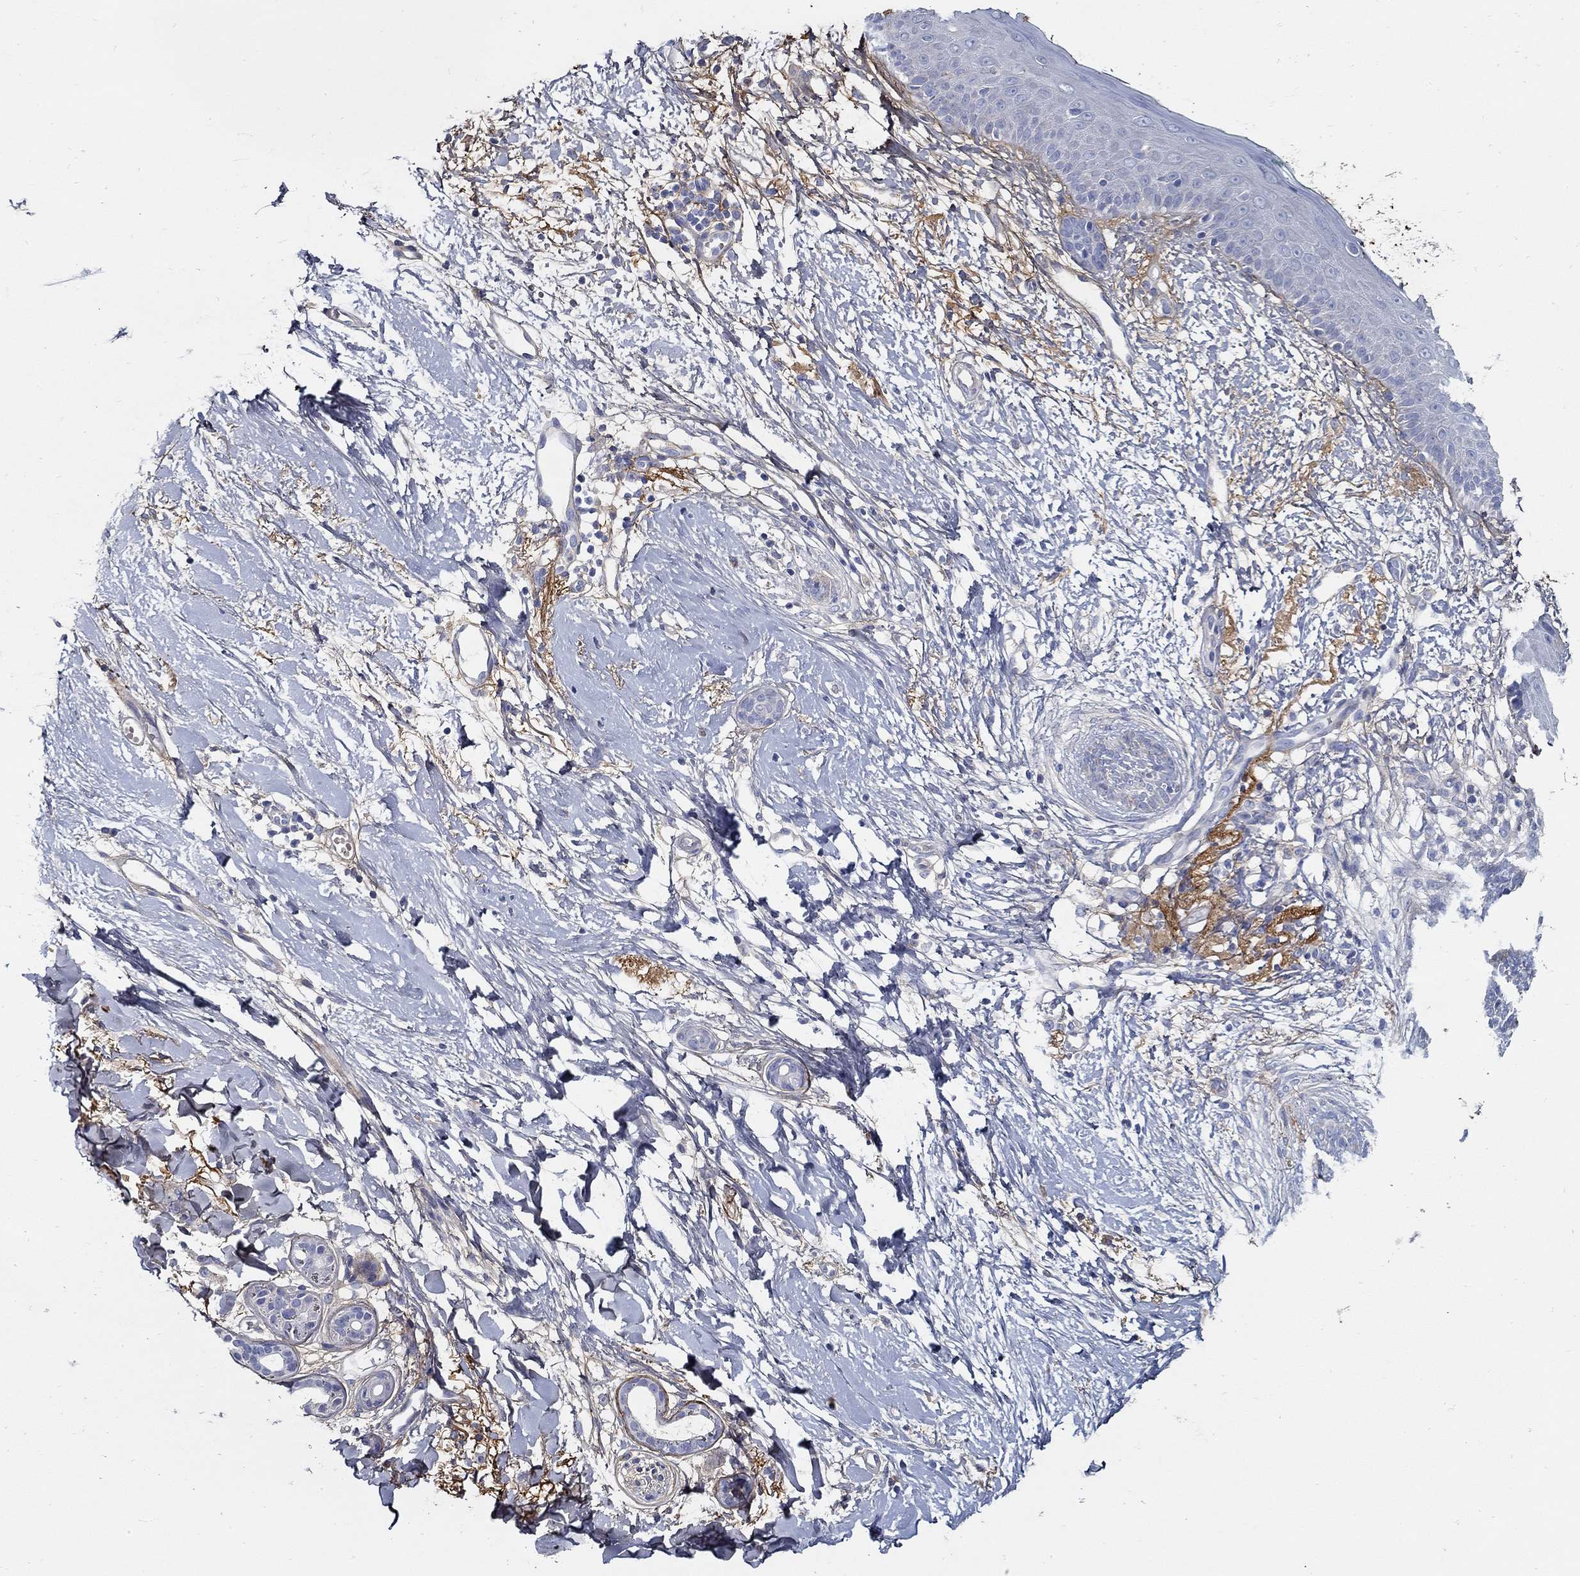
{"staining": {"intensity": "negative", "quantity": "none", "location": "none"}, "tissue": "skin cancer", "cell_type": "Tumor cells", "image_type": "cancer", "snomed": [{"axis": "morphology", "description": "Normal tissue, NOS"}, {"axis": "morphology", "description": "Basal cell carcinoma"}, {"axis": "topography", "description": "Skin"}], "caption": "DAB (3,3'-diaminobenzidine) immunohistochemical staining of skin cancer (basal cell carcinoma) exhibits no significant expression in tumor cells.", "gene": "TGFBI", "patient": {"sex": "male", "age": 84}}